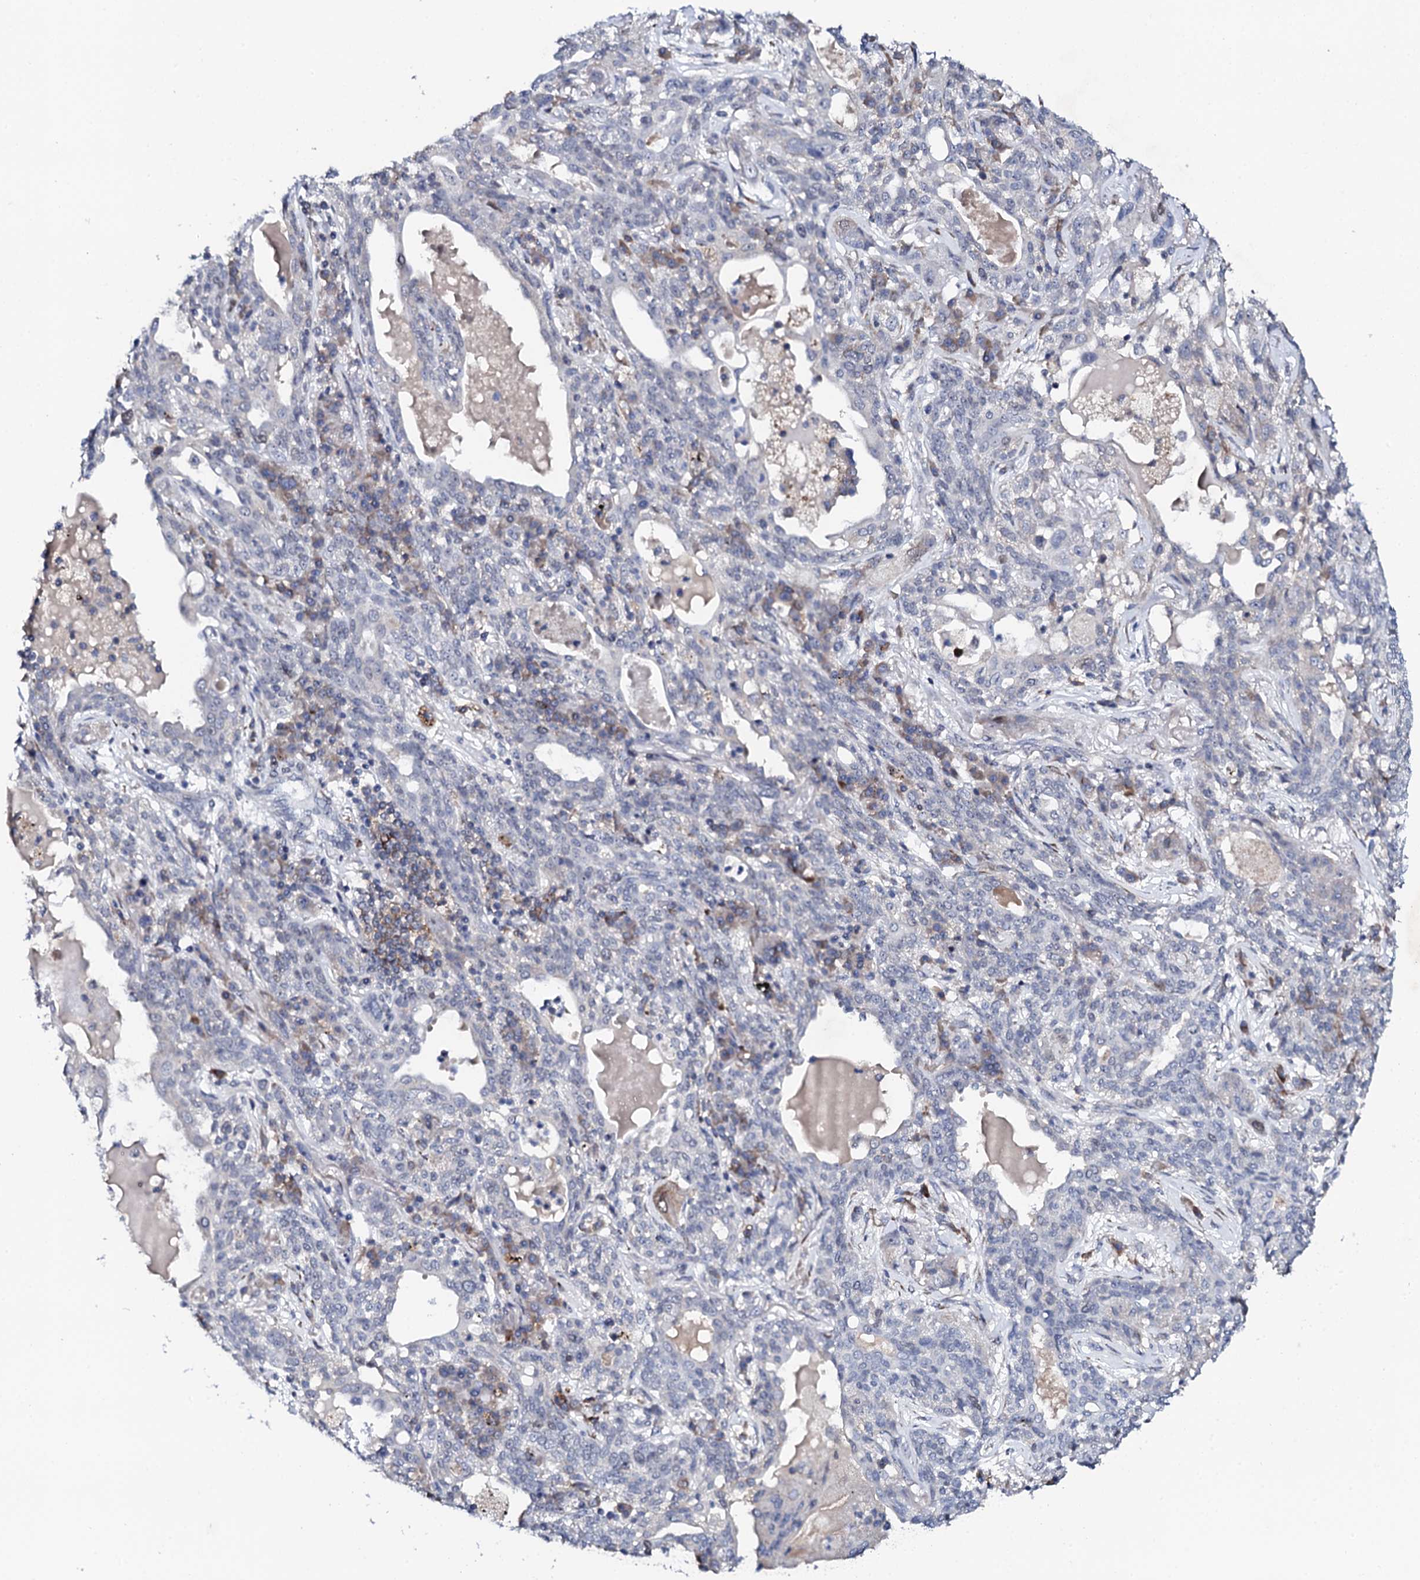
{"staining": {"intensity": "negative", "quantity": "none", "location": "none"}, "tissue": "lung cancer", "cell_type": "Tumor cells", "image_type": "cancer", "snomed": [{"axis": "morphology", "description": "Squamous cell carcinoma, NOS"}, {"axis": "topography", "description": "Lung"}], "caption": "An immunohistochemistry micrograph of lung cancer (squamous cell carcinoma) is shown. There is no staining in tumor cells of lung cancer (squamous cell carcinoma).", "gene": "FAM111A", "patient": {"sex": "female", "age": 70}}